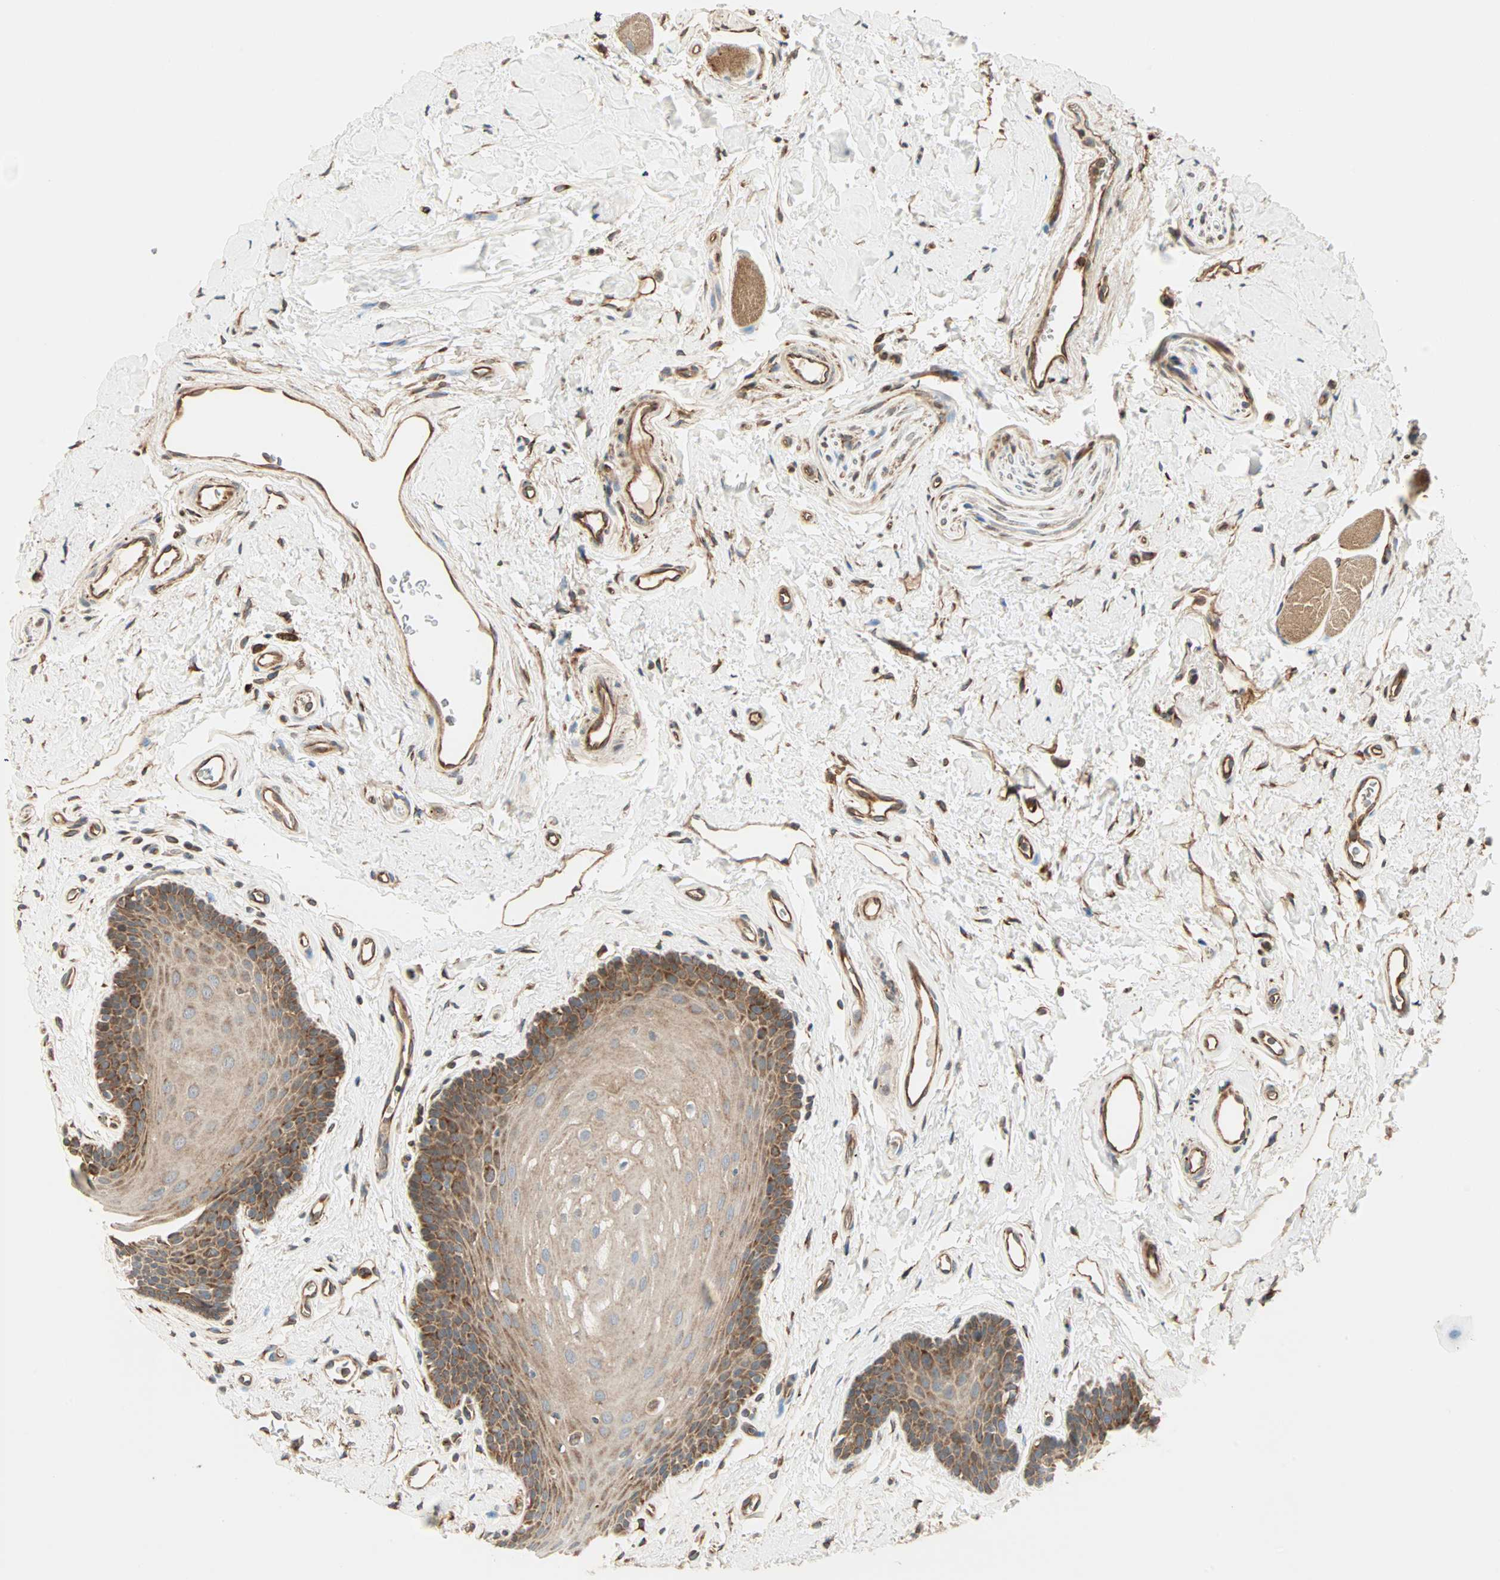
{"staining": {"intensity": "strong", "quantity": ">75%", "location": "cytoplasmic/membranous"}, "tissue": "oral mucosa", "cell_type": "Squamous epithelial cells", "image_type": "normal", "snomed": [{"axis": "morphology", "description": "Normal tissue, NOS"}, {"axis": "topography", "description": "Oral tissue"}], "caption": "Oral mucosa stained with immunohistochemistry reveals strong cytoplasmic/membranous positivity in about >75% of squamous epithelial cells.", "gene": "P4HA1", "patient": {"sex": "male", "age": 62}}